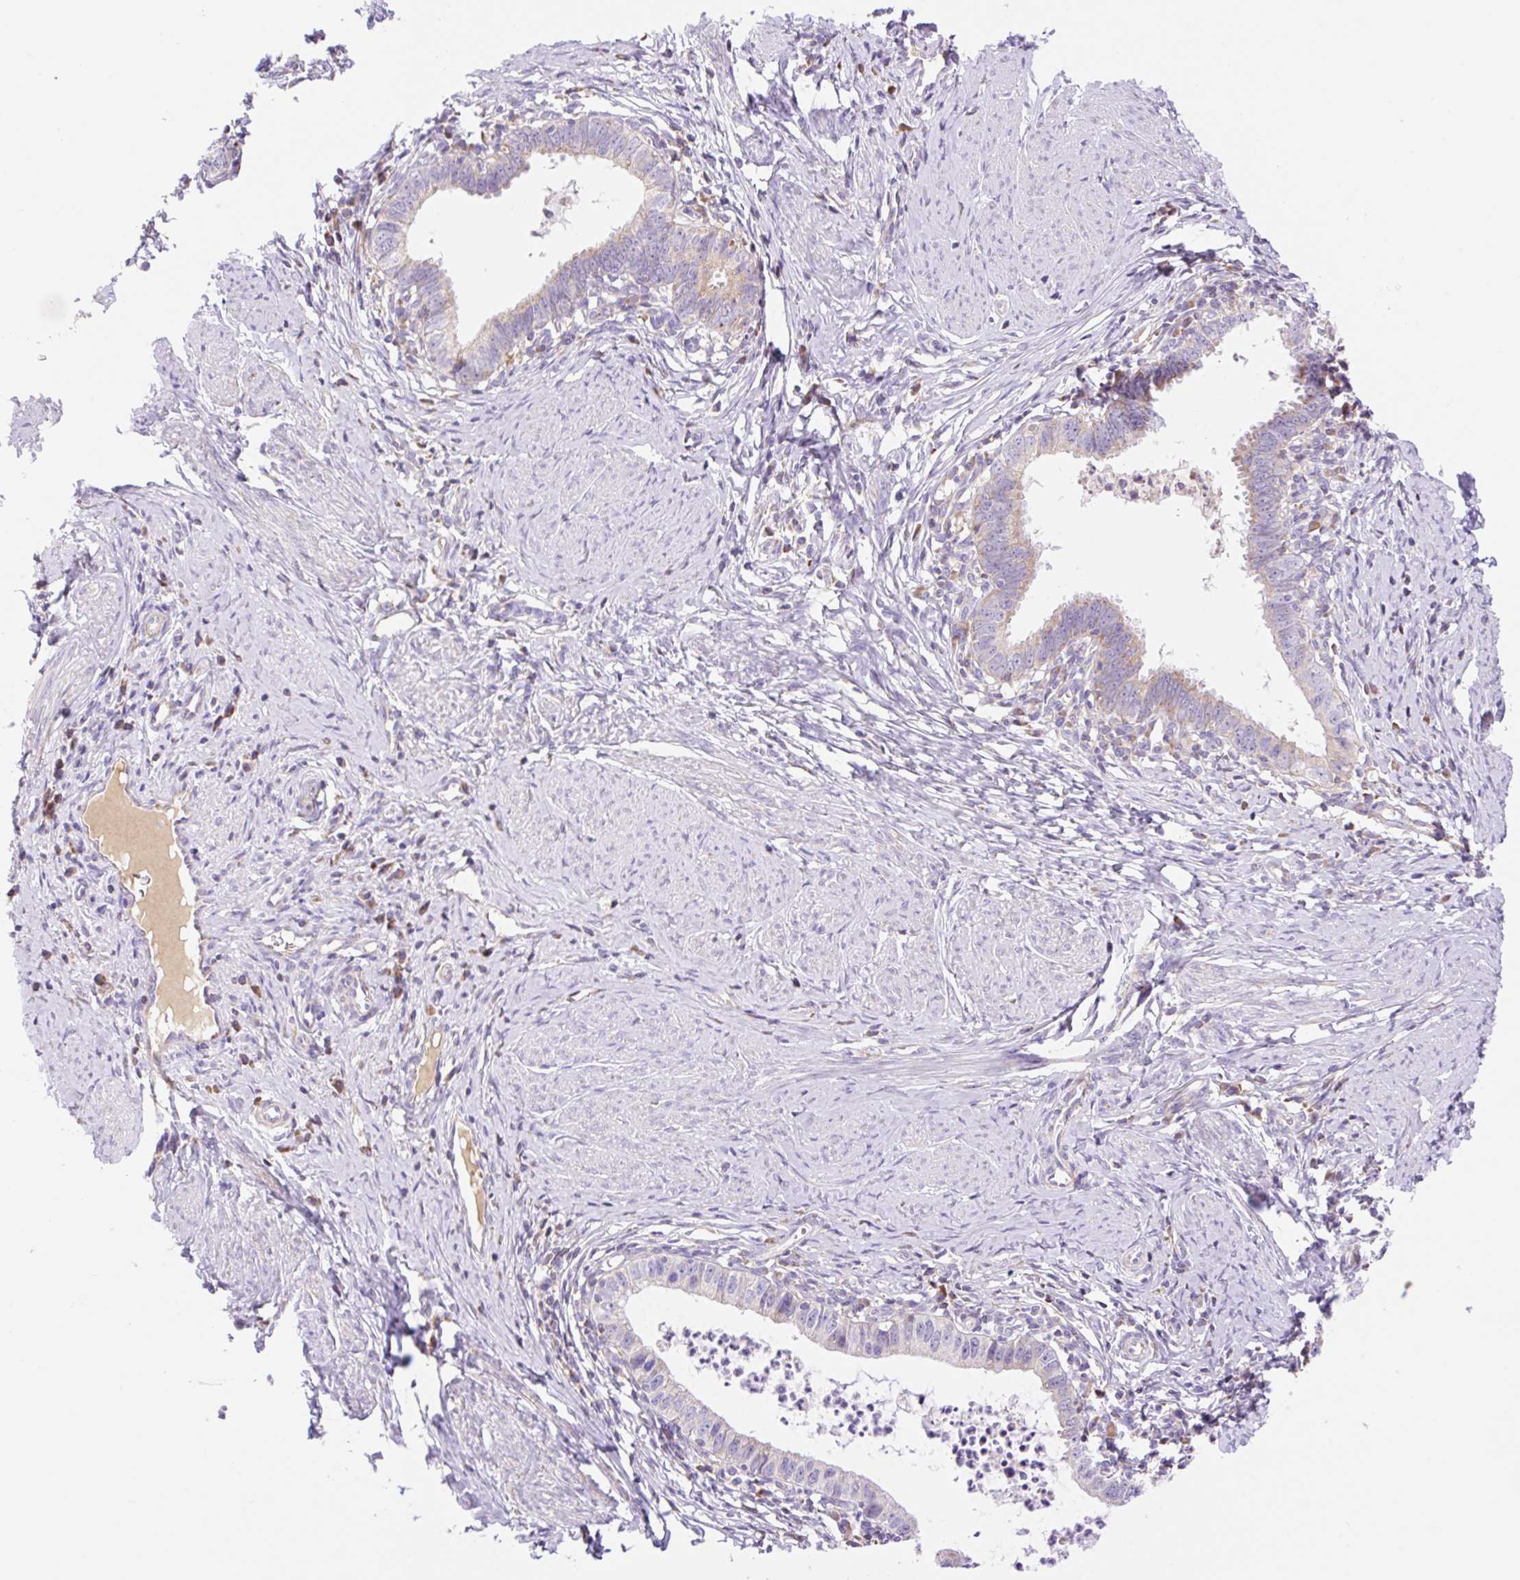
{"staining": {"intensity": "weak", "quantity": "25%-75%", "location": "cytoplasmic/membranous"}, "tissue": "cervical cancer", "cell_type": "Tumor cells", "image_type": "cancer", "snomed": [{"axis": "morphology", "description": "Adenocarcinoma, NOS"}, {"axis": "topography", "description": "Cervix"}], "caption": "A micrograph showing weak cytoplasmic/membranous staining in about 25%-75% of tumor cells in adenocarcinoma (cervical), as visualized by brown immunohistochemical staining.", "gene": "ETNK2", "patient": {"sex": "female", "age": 36}}